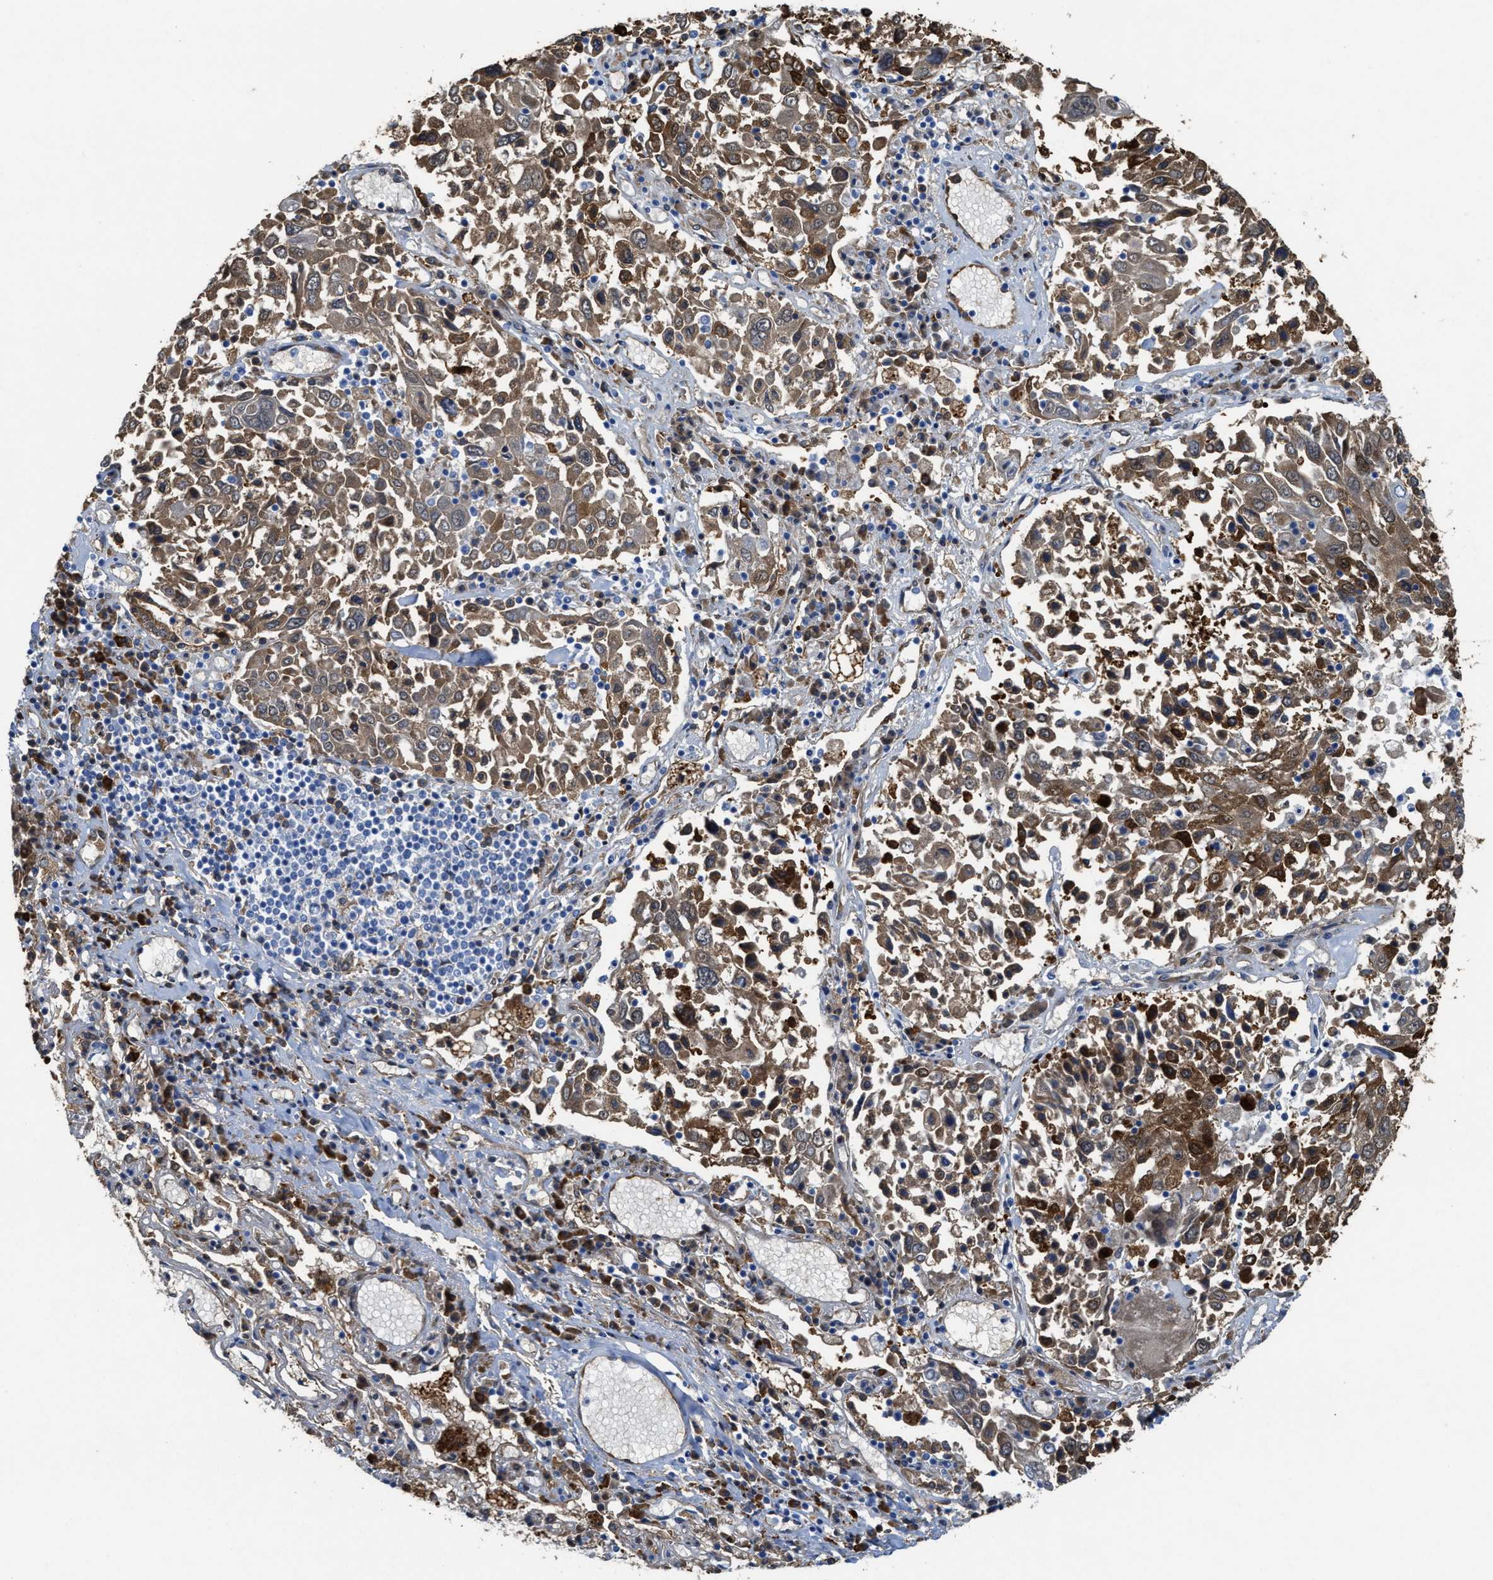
{"staining": {"intensity": "strong", "quantity": ">75%", "location": "cytoplasmic/membranous"}, "tissue": "lung cancer", "cell_type": "Tumor cells", "image_type": "cancer", "snomed": [{"axis": "morphology", "description": "Squamous cell carcinoma, NOS"}, {"axis": "topography", "description": "Lung"}], "caption": "Lung cancer (squamous cell carcinoma) stained with DAB IHC displays high levels of strong cytoplasmic/membranous expression in about >75% of tumor cells. The staining is performed using DAB (3,3'-diaminobenzidine) brown chromogen to label protein expression. The nuclei are counter-stained blue using hematoxylin.", "gene": "ASS1", "patient": {"sex": "male", "age": 65}}